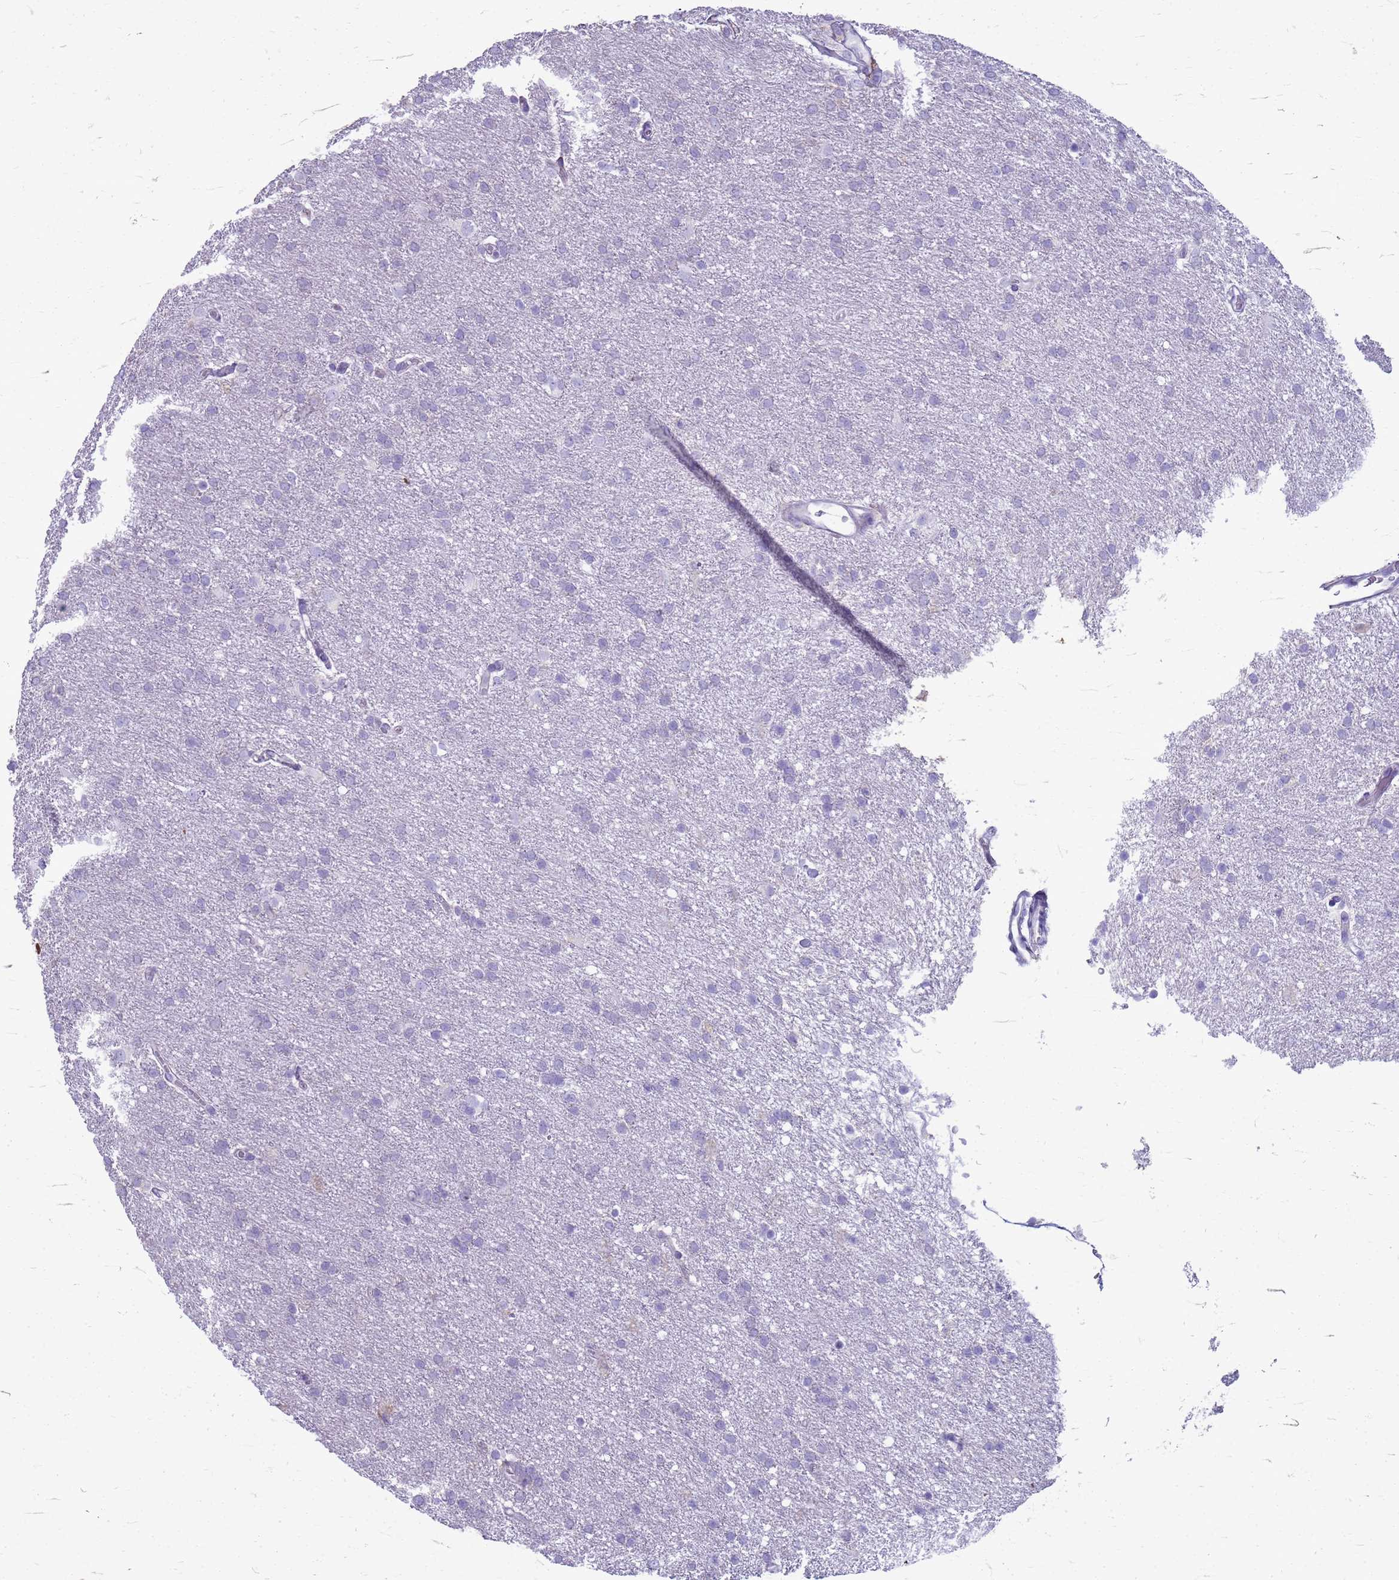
{"staining": {"intensity": "negative", "quantity": "none", "location": "none"}, "tissue": "glioma", "cell_type": "Tumor cells", "image_type": "cancer", "snomed": [{"axis": "morphology", "description": "Glioma, malignant, High grade"}, {"axis": "topography", "description": "Brain"}], "caption": "Human glioma stained for a protein using immunohistochemistry (IHC) shows no expression in tumor cells.", "gene": "PDK3", "patient": {"sex": "male", "age": 72}}